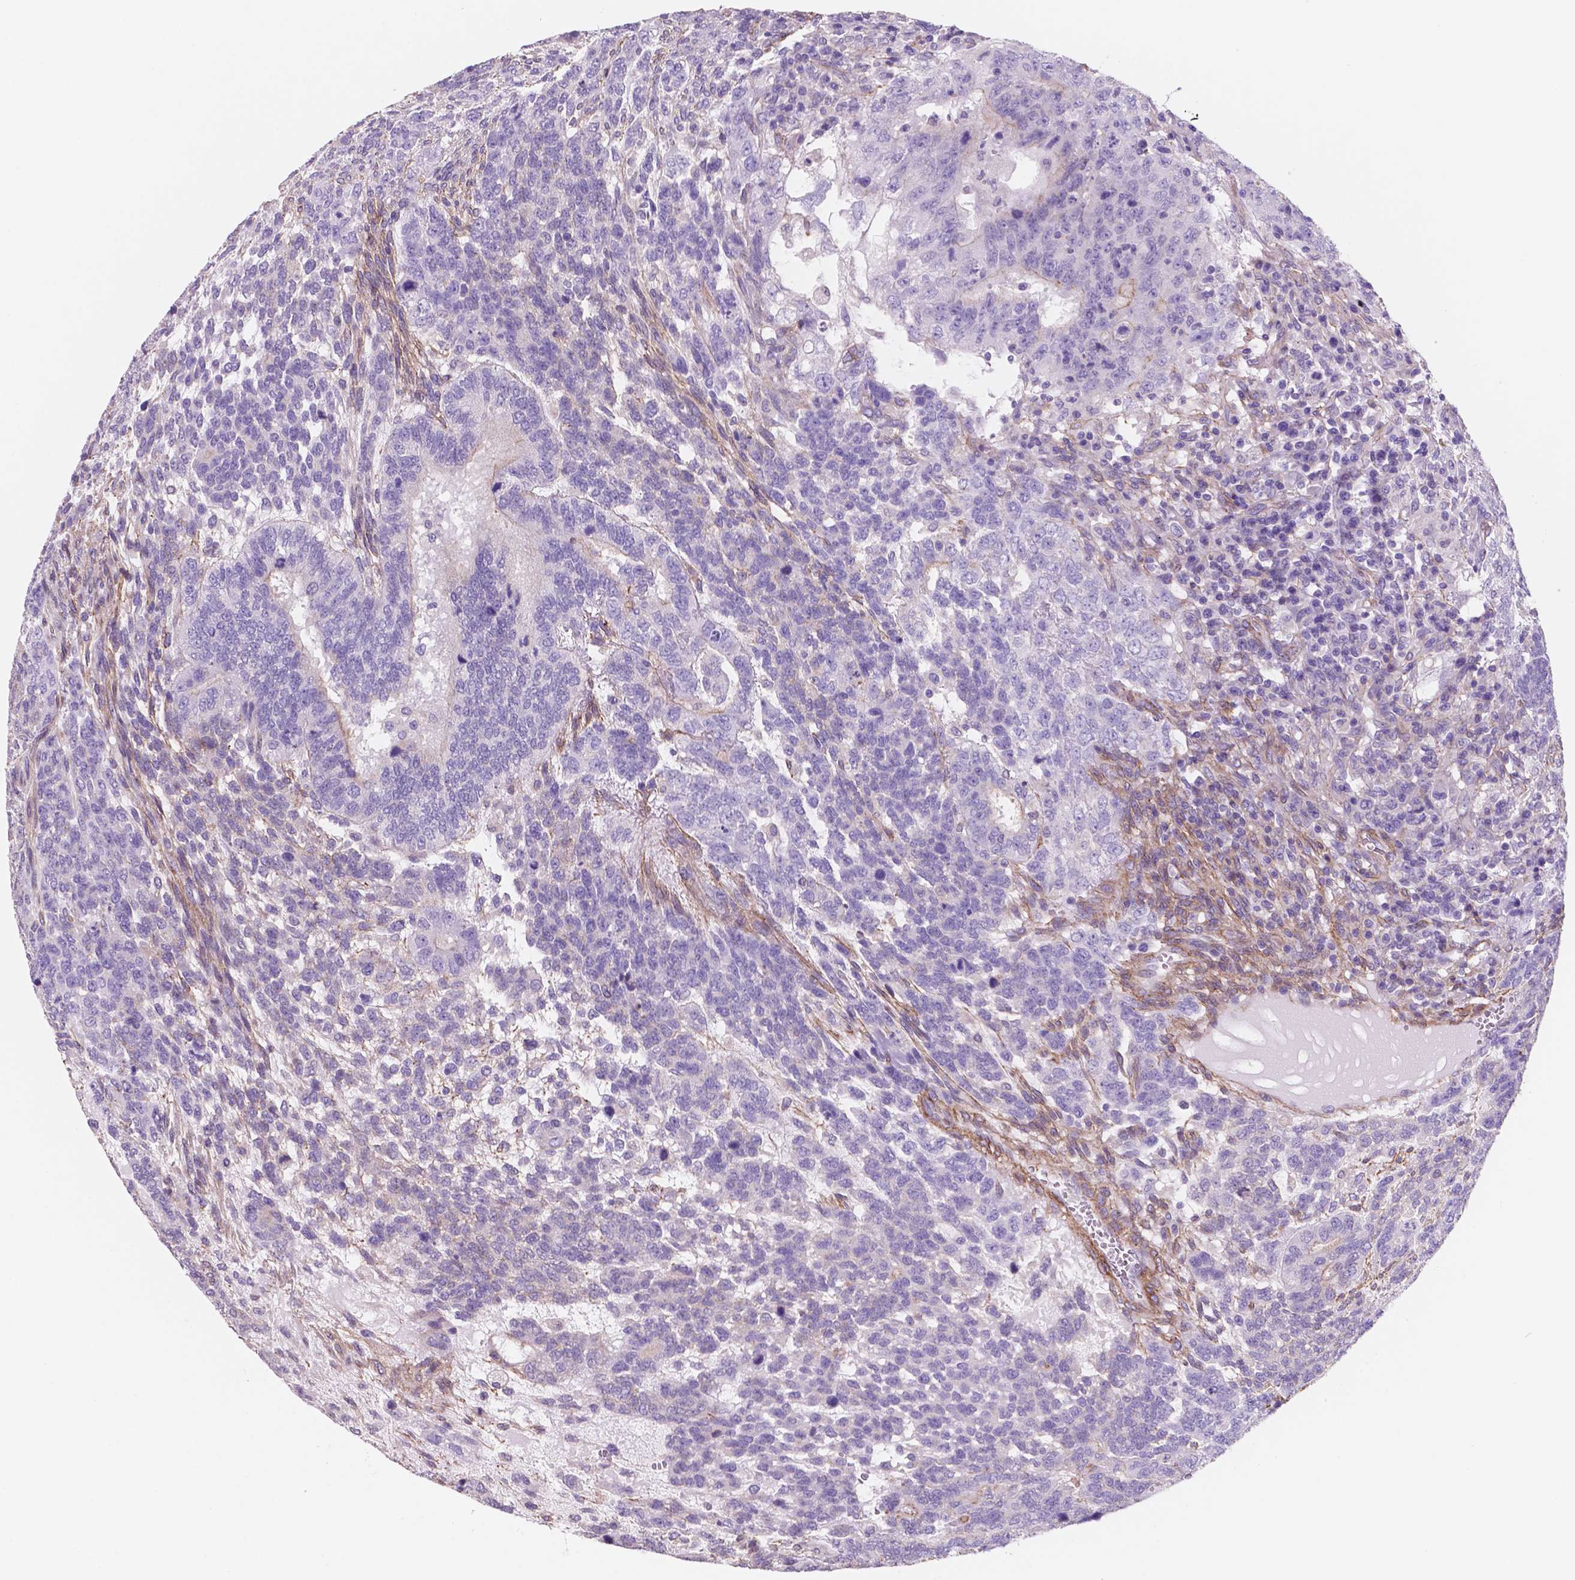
{"staining": {"intensity": "negative", "quantity": "none", "location": "none"}, "tissue": "testis cancer", "cell_type": "Tumor cells", "image_type": "cancer", "snomed": [{"axis": "morphology", "description": "Normal tissue, NOS"}, {"axis": "morphology", "description": "Carcinoma, Embryonal, NOS"}, {"axis": "topography", "description": "Testis"}, {"axis": "topography", "description": "Epididymis"}], "caption": "Immunohistochemistry micrograph of neoplastic tissue: human embryonal carcinoma (testis) stained with DAB reveals no significant protein staining in tumor cells.", "gene": "TOR2A", "patient": {"sex": "male", "age": 23}}